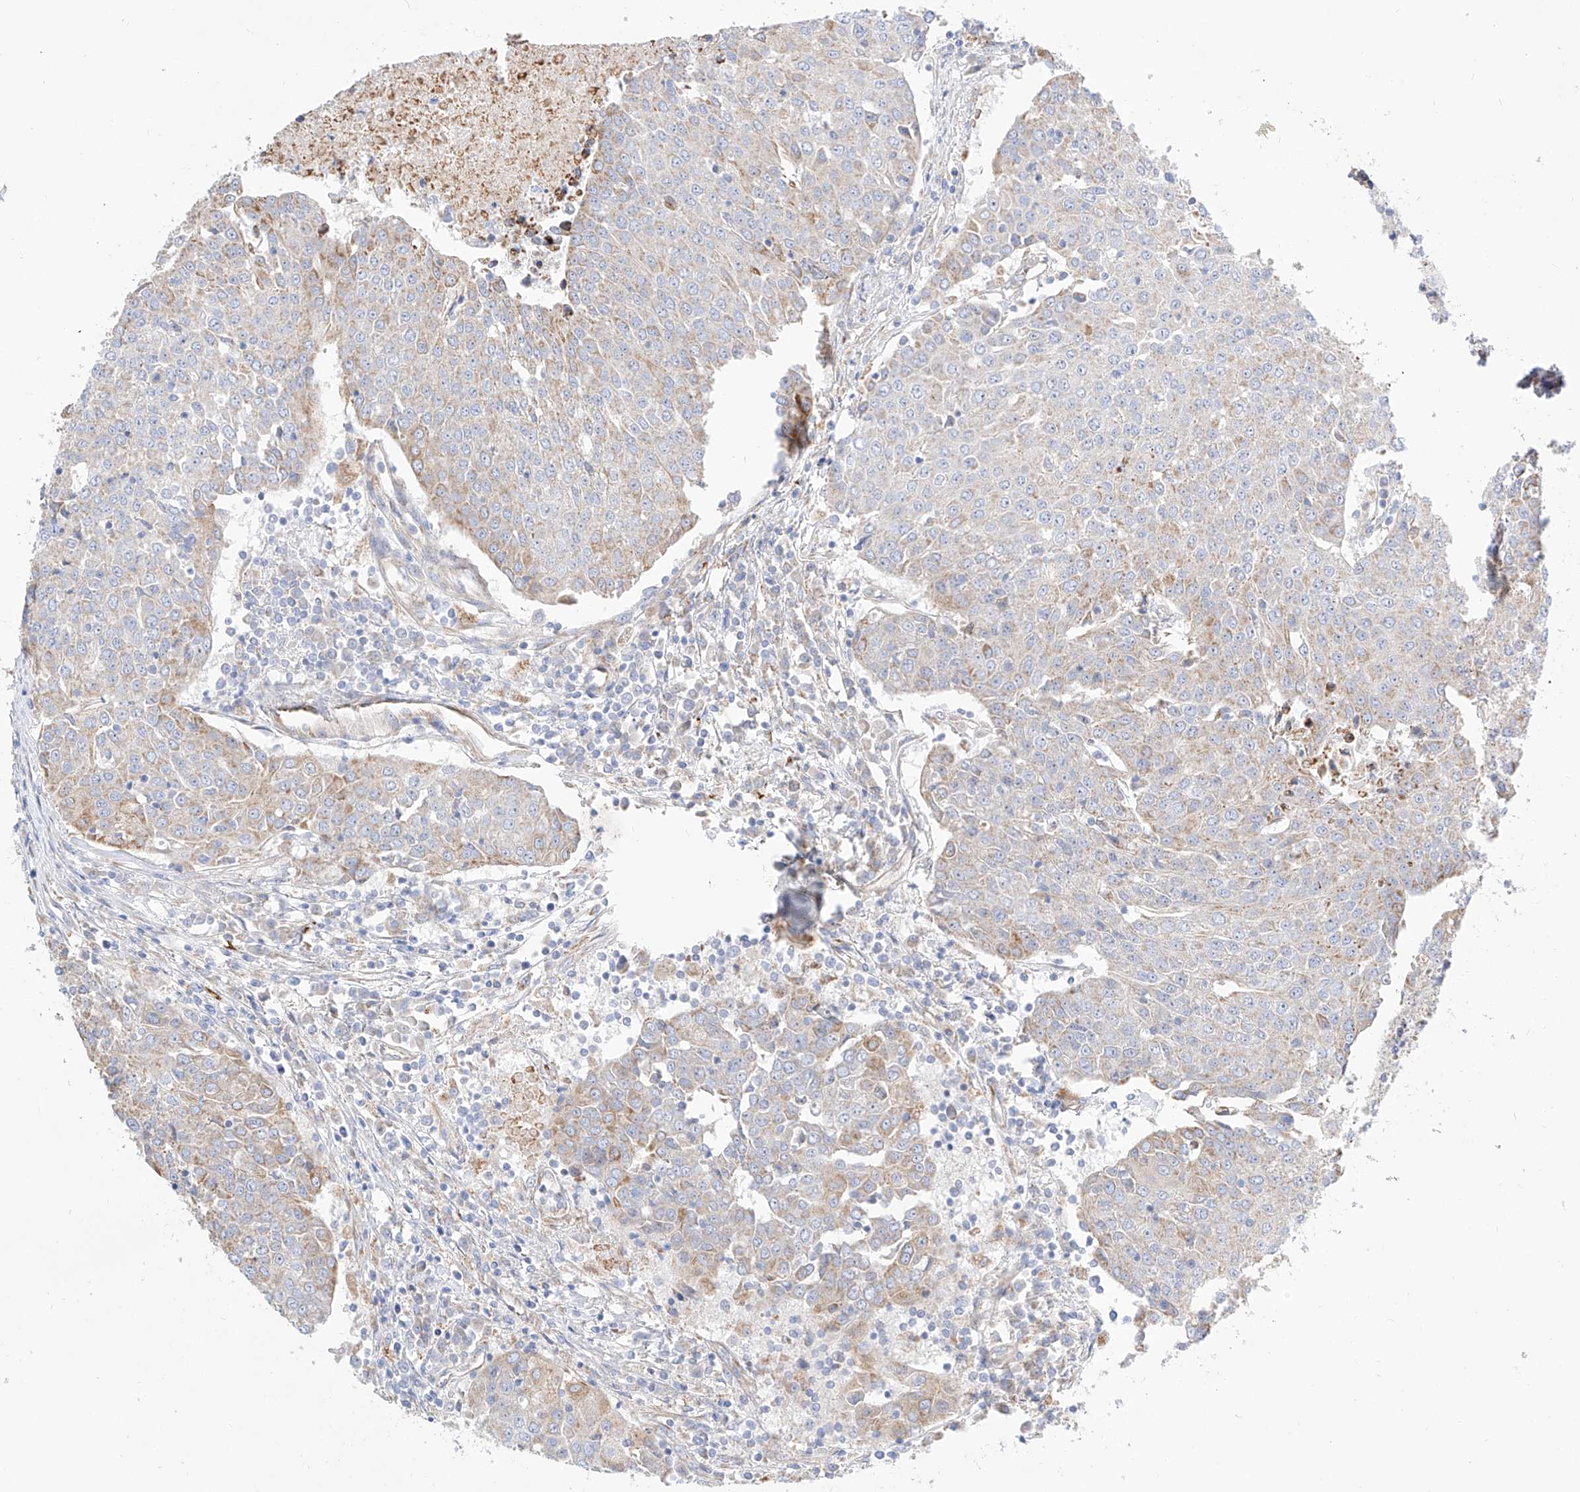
{"staining": {"intensity": "weak", "quantity": "<25%", "location": "cytoplasmic/membranous"}, "tissue": "urothelial cancer", "cell_type": "Tumor cells", "image_type": "cancer", "snomed": [{"axis": "morphology", "description": "Urothelial carcinoma, High grade"}, {"axis": "topography", "description": "Urinary bladder"}], "caption": "DAB immunohistochemical staining of urothelial carcinoma (high-grade) displays no significant staining in tumor cells. (Stains: DAB (3,3'-diaminobenzidine) IHC with hematoxylin counter stain, Microscopy: brightfield microscopy at high magnification).", "gene": "CST9", "patient": {"sex": "female", "age": 85}}